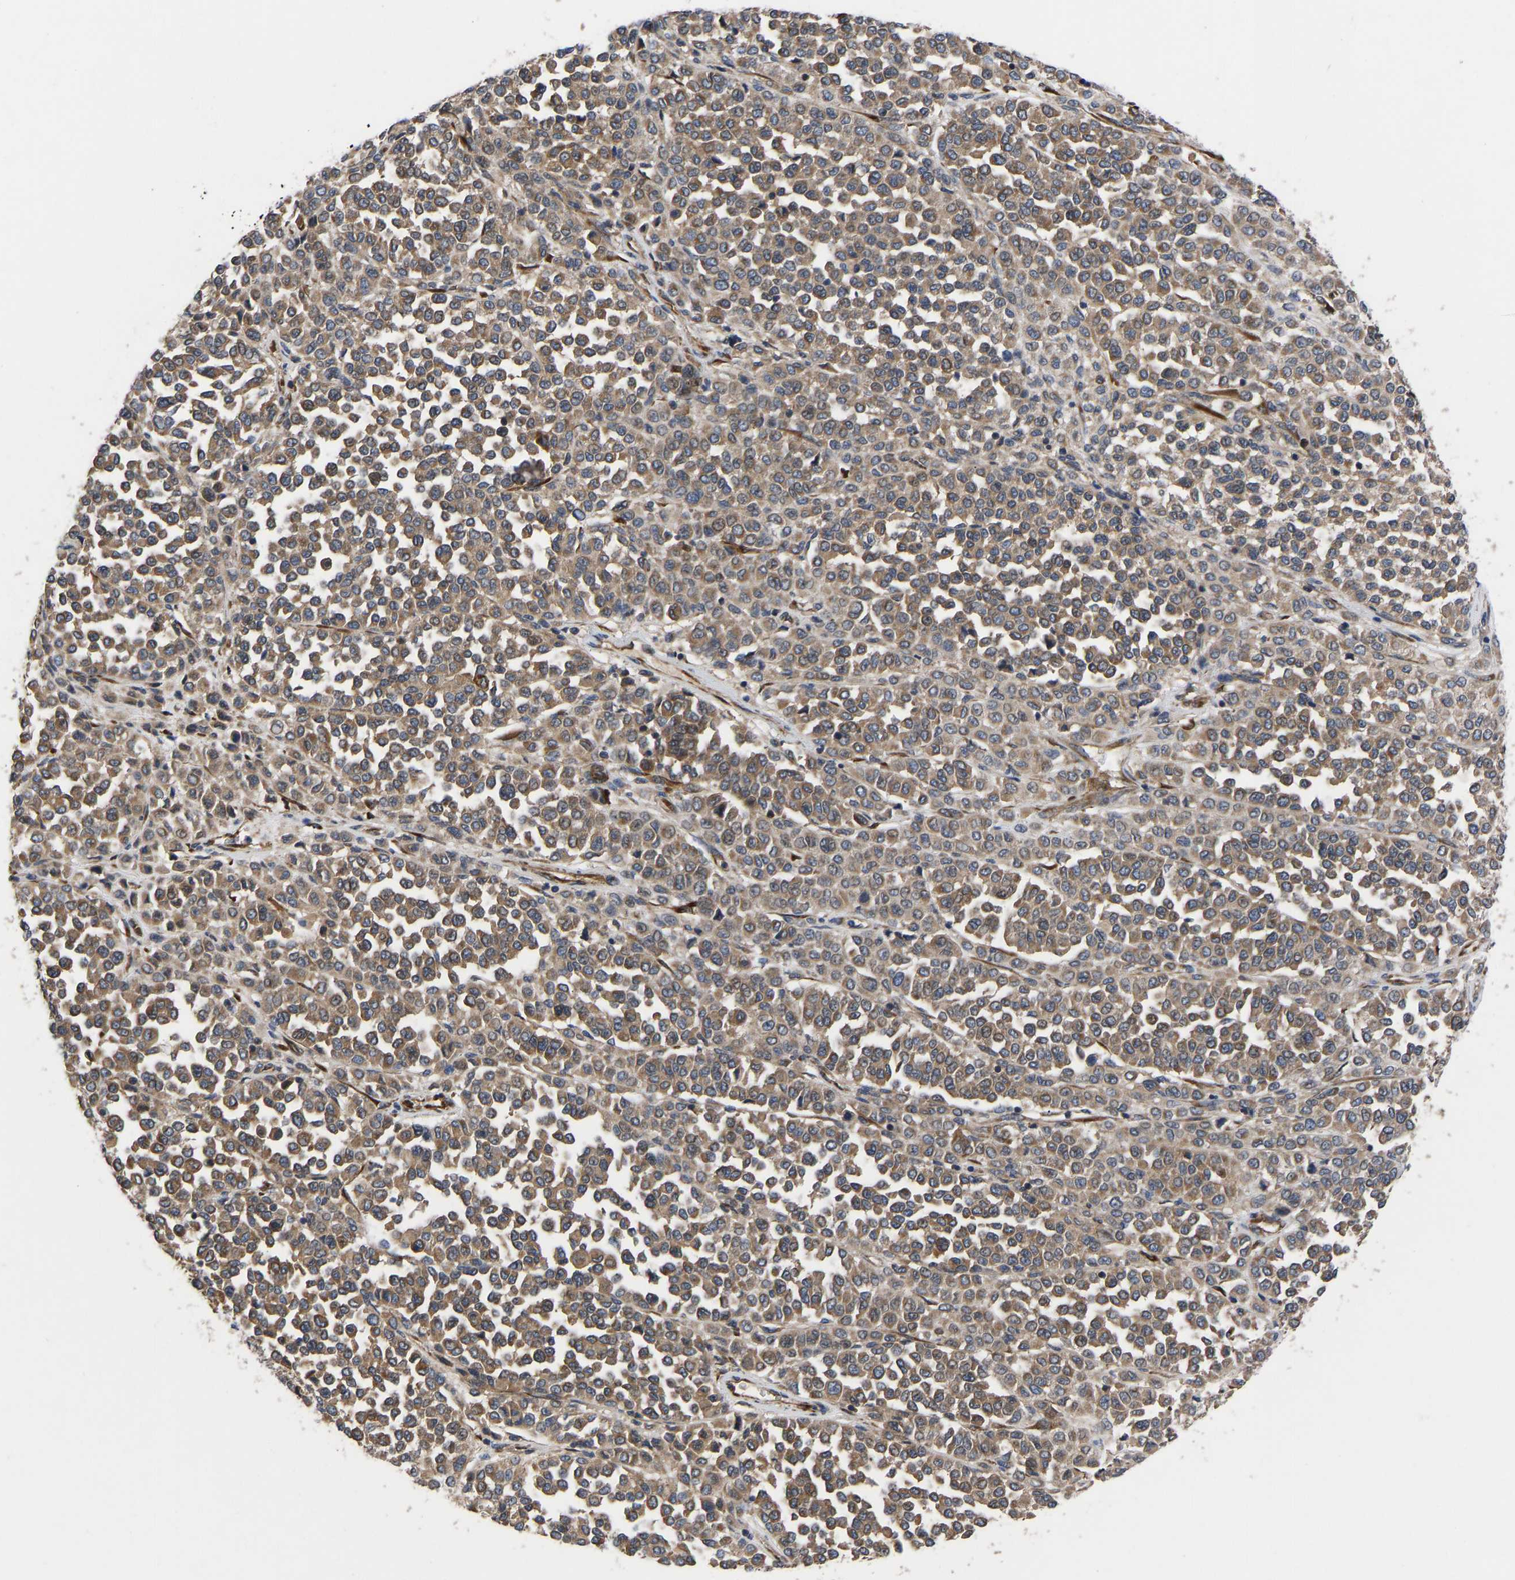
{"staining": {"intensity": "moderate", "quantity": ">75%", "location": "cytoplasmic/membranous"}, "tissue": "melanoma", "cell_type": "Tumor cells", "image_type": "cancer", "snomed": [{"axis": "morphology", "description": "Malignant melanoma, Metastatic site"}, {"axis": "topography", "description": "Pancreas"}], "caption": "The histopathology image exhibits a brown stain indicating the presence of a protein in the cytoplasmic/membranous of tumor cells in malignant melanoma (metastatic site).", "gene": "FRRS1", "patient": {"sex": "female", "age": 30}}